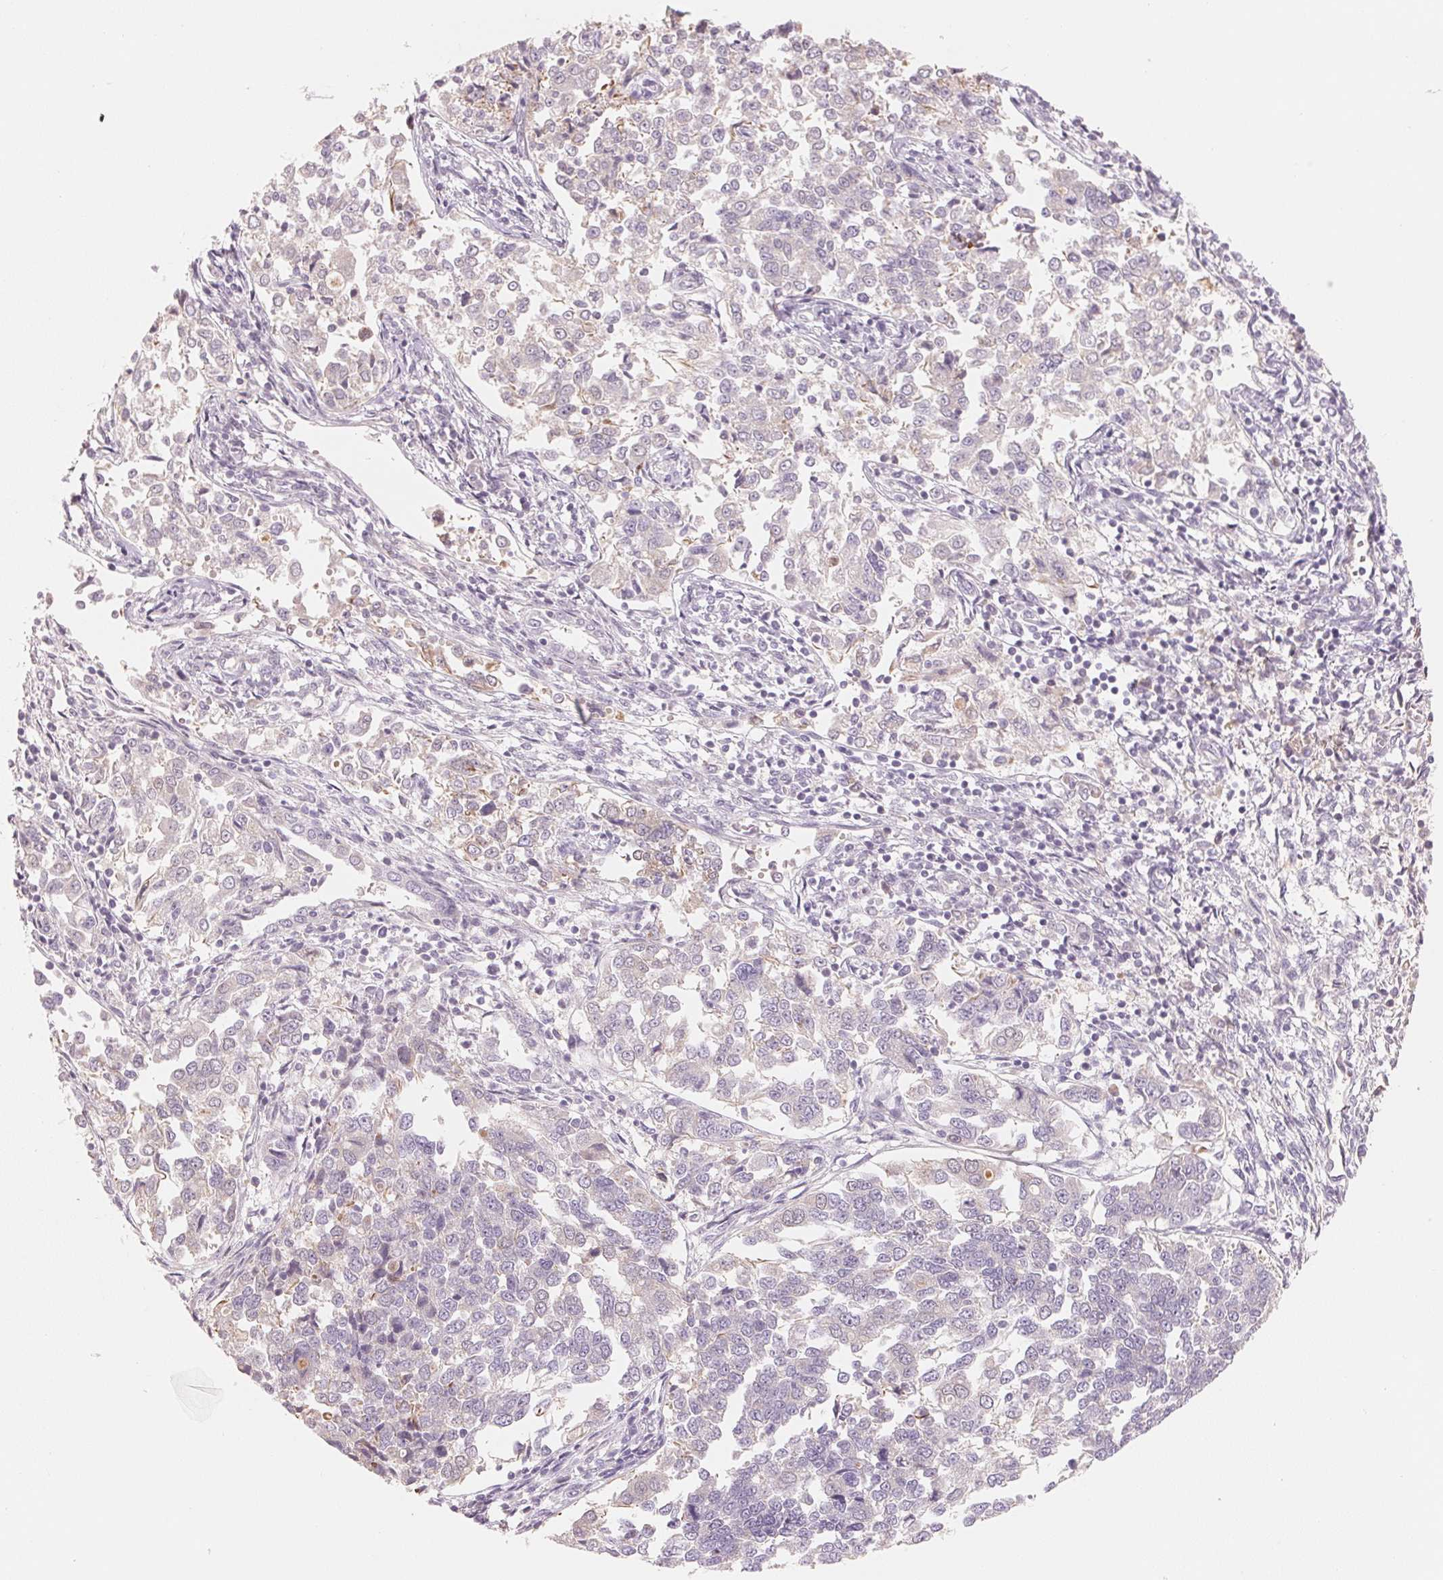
{"staining": {"intensity": "negative", "quantity": "none", "location": "none"}, "tissue": "endometrial cancer", "cell_type": "Tumor cells", "image_type": "cancer", "snomed": [{"axis": "morphology", "description": "Adenocarcinoma, NOS"}, {"axis": "topography", "description": "Endometrium"}], "caption": "This micrograph is of endometrial cancer (adenocarcinoma) stained with IHC to label a protein in brown with the nuclei are counter-stained blue. There is no staining in tumor cells.", "gene": "CFHR2", "patient": {"sex": "female", "age": 43}}